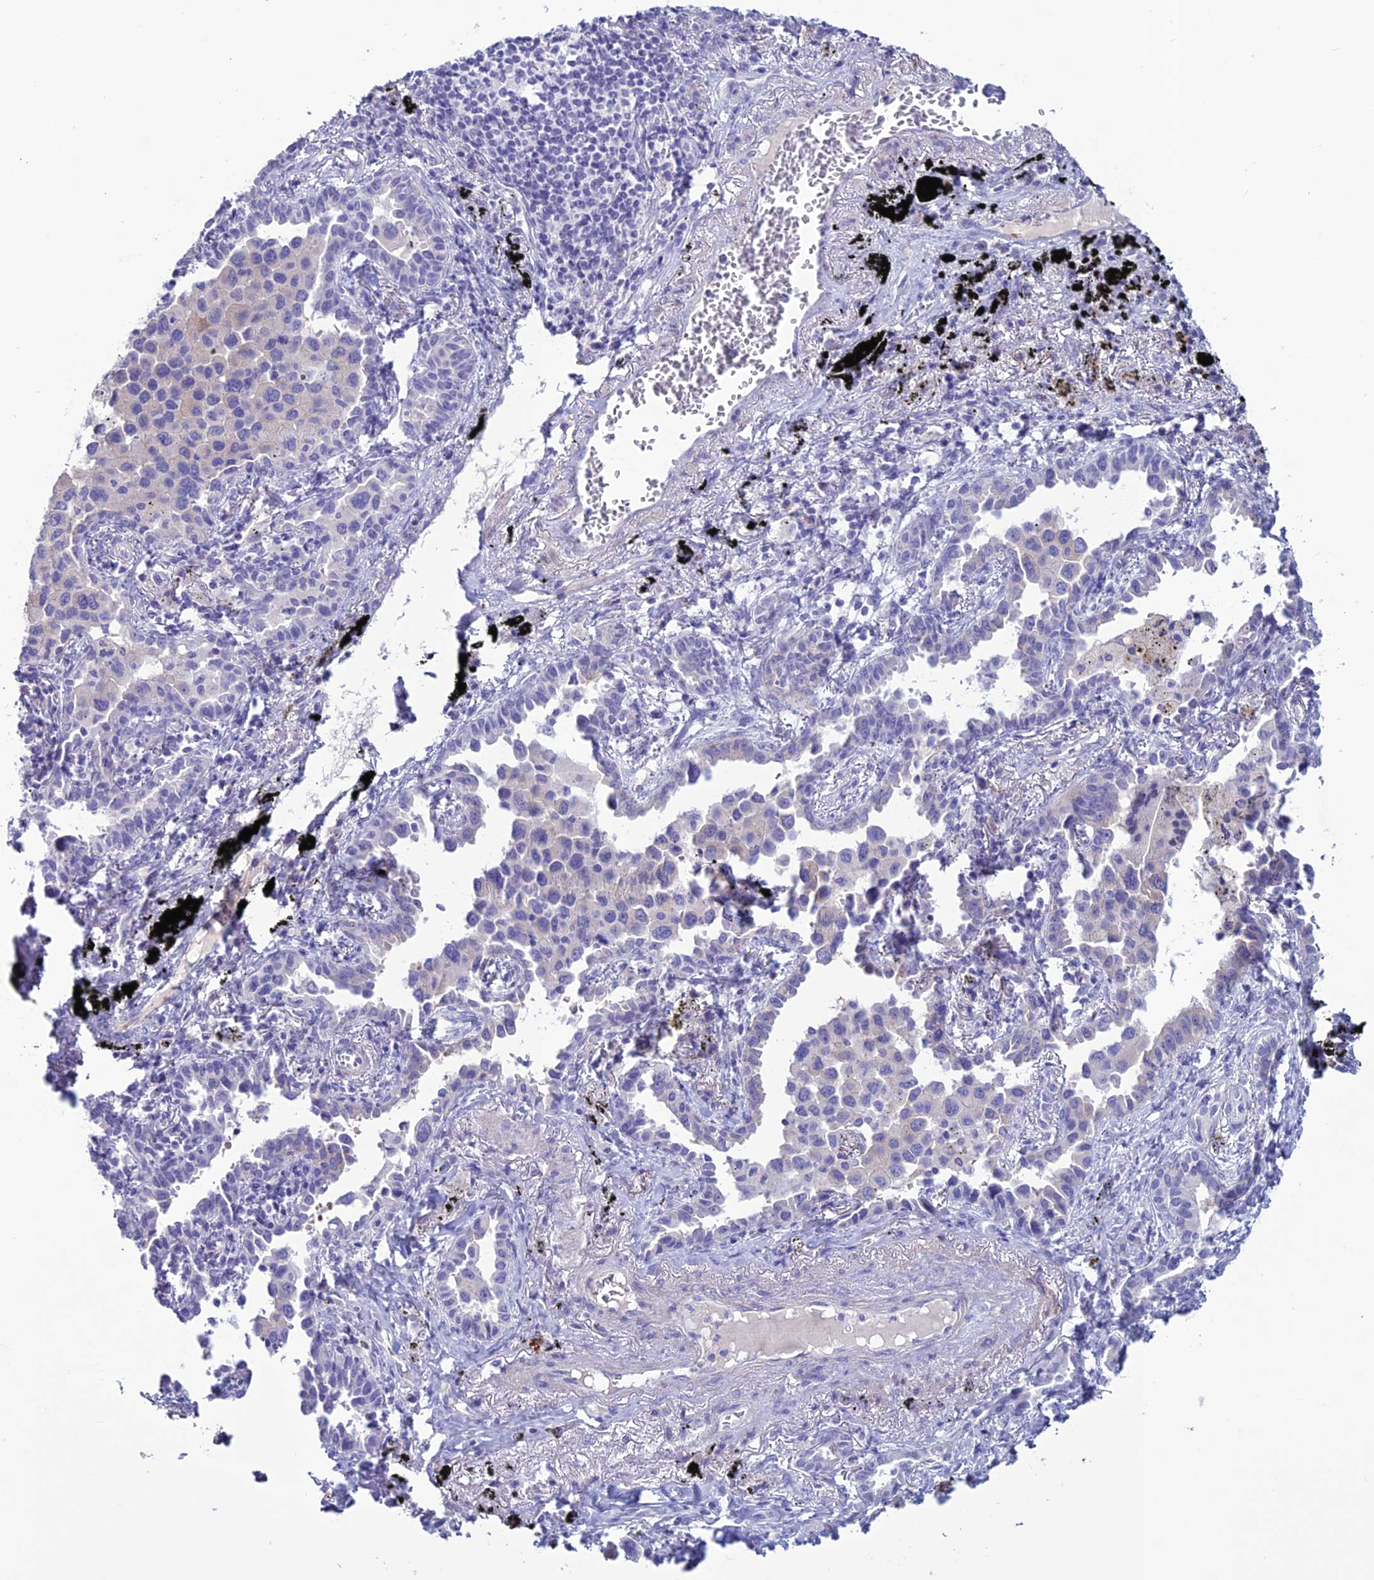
{"staining": {"intensity": "negative", "quantity": "none", "location": "none"}, "tissue": "lung cancer", "cell_type": "Tumor cells", "image_type": "cancer", "snomed": [{"axis": "morphology", "description": "Adenocarcinoma, NOS"}, {"axis": "topography", "description": "Lung"}], "caption": "Lung adenocarcinoma was stained to show a protein in brown. There is no significant expression in tumor cells.", "gene": "CLEC2L", "patient": {"sex": "male", "age": 67}}